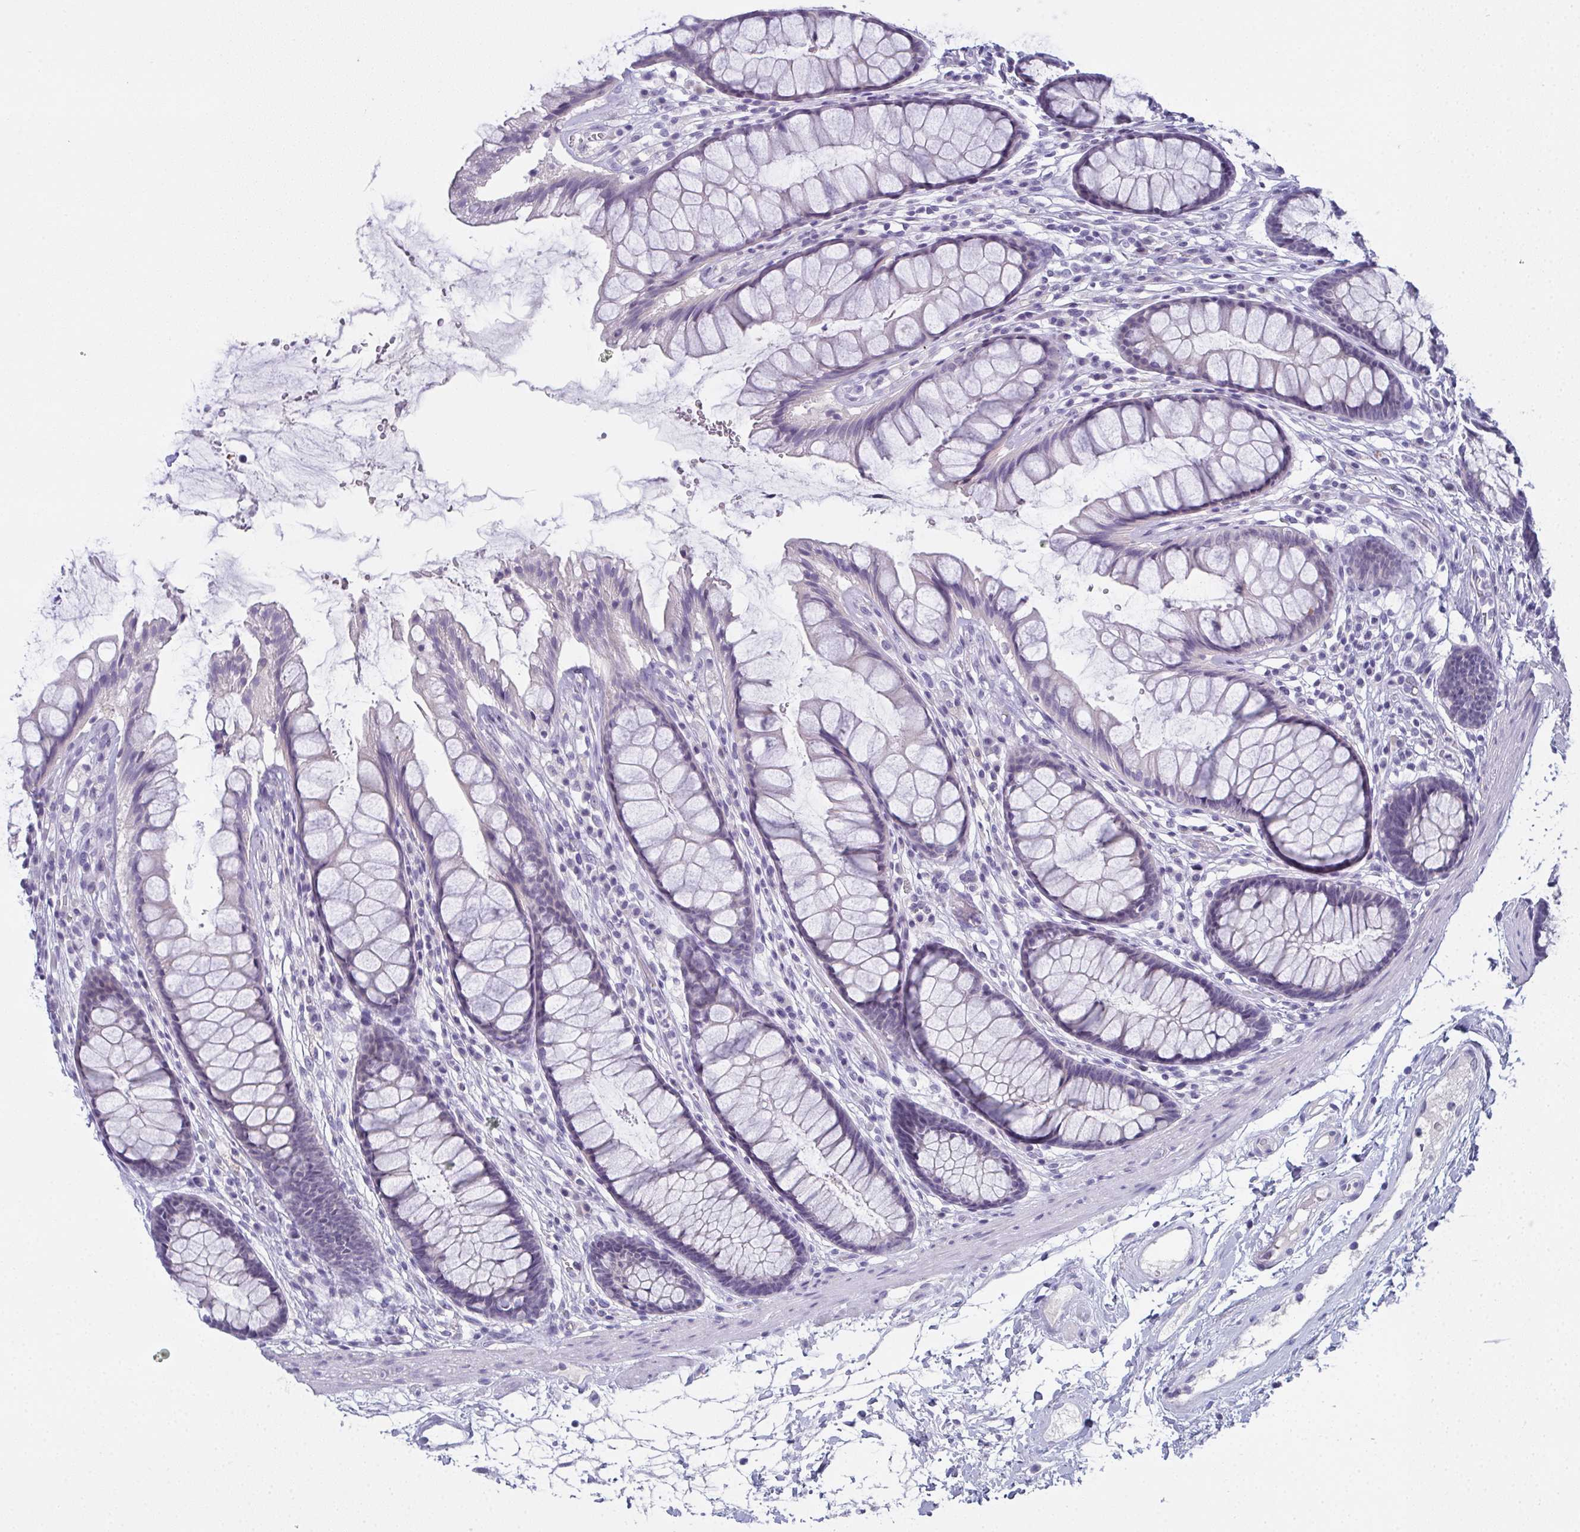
{"staining": {"intensity": "negative", "quantity": "none", "location": "none"}, "tissue": "rectum", "cell_type": "Glandular cells", "image_type": "normal", "snomed": [{"axis": "morphology", "description": "Normal tissue, NOS"}, {"axis": "topography", "description": "Rectum"}], "caption": "This is a photomicrograph of immunohistochemistry staining of unremarkable rectum, which shows no positivity in glandular cells. (Brightfield microscopy of DAB (3,3'-diaminobenzidine) immunohistochemistry (IHC) at high magnification).", "gene": "SLC36A2", "patient": {"sex": "male", "age": 72}}